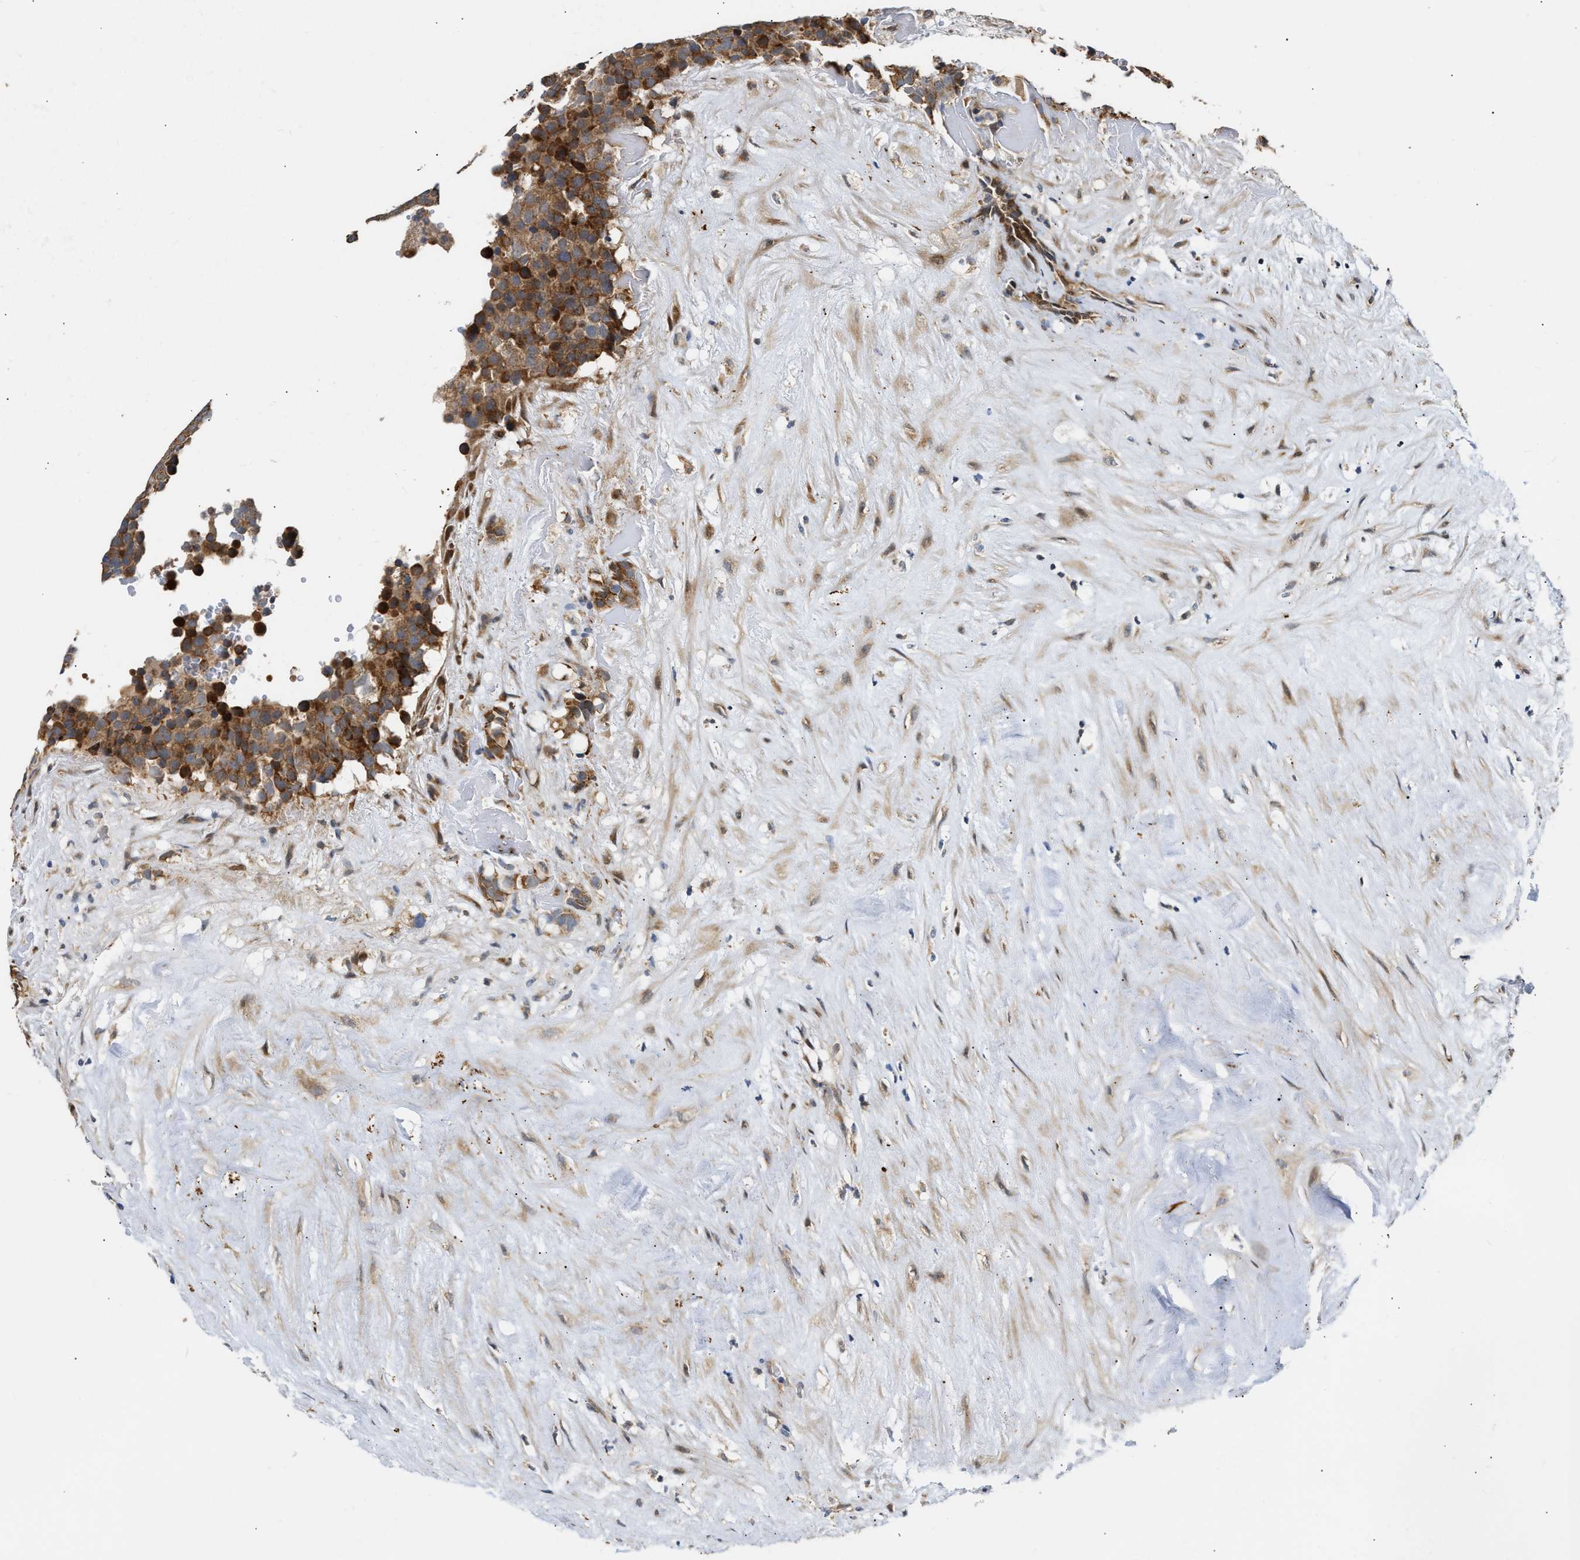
{"staining": {"intensity": "strong", "quantity": ">75%", "location": "cytoplasmic/membranous"}, "tissue": "testis cancer", "cell_type": "Tumor cells", "image_type": "cancer", "snomed": [{"axis": "morphology", "description": "Seminoma, NOS"}, {"axis": "topography", "description": "Testis"}], "caption": "A histopathology image of human testis seminoma stained for a protein exhibits strong cytoplasmic/membranous brown staining in tumor cells.", "gene": "EXTL2", "patient": {"sex": "male", "age": 71}}